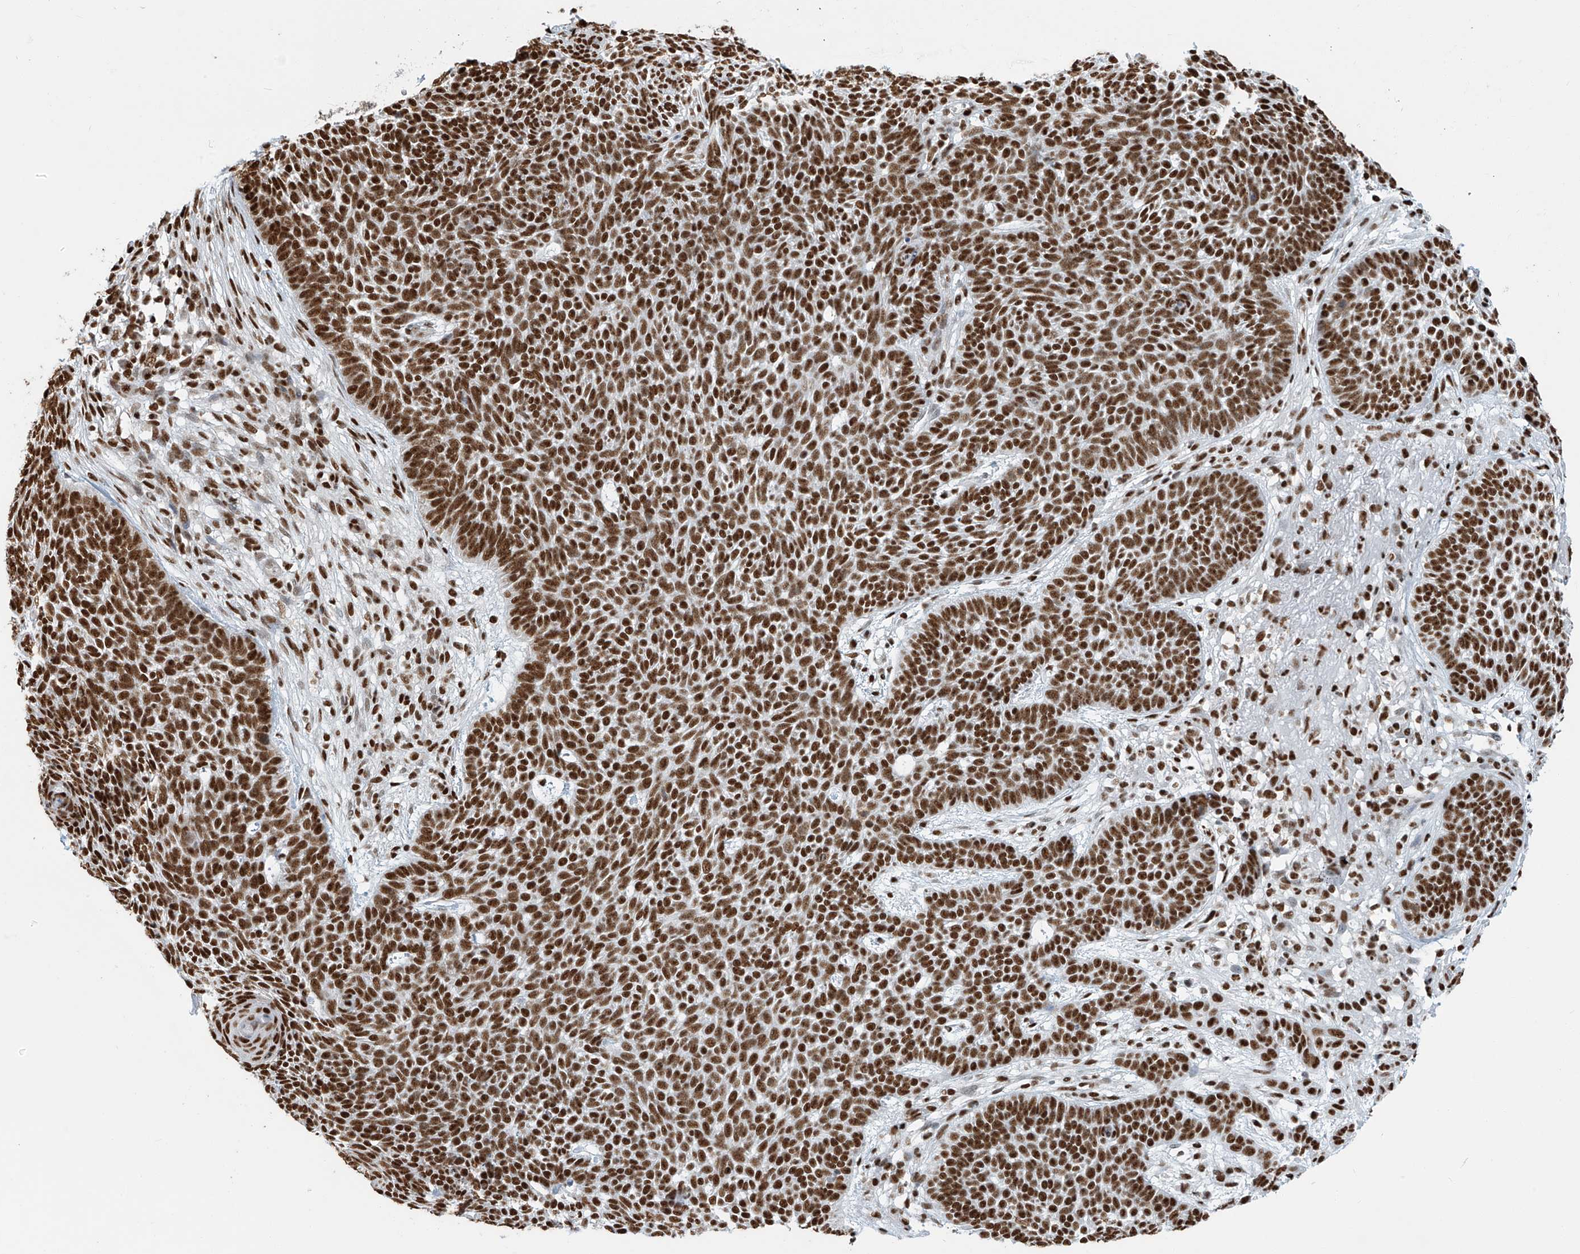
{"staining": {"intensity": "strong", "quantity": ">75%", "location": "nuclear"}, "tissue": "skin cancer", "cell_type": "Tumor cells", "image_type": "cancer", "snomed": [{"axis": "morphology", "description": "Normal tissue, NOS"}, {"axis": "morphology", "description": "Basal cell carcinoma"}, {"axis": "topography", "description": "Skin"}], "caption": "Approximately >75% of tumor cells in human skin cancer demonstrate strong nuclear protein staining as visualized by brown immunohistochemical staining.", "gene": "SARNP", "patient": {"sex": "male", "age": 64}}